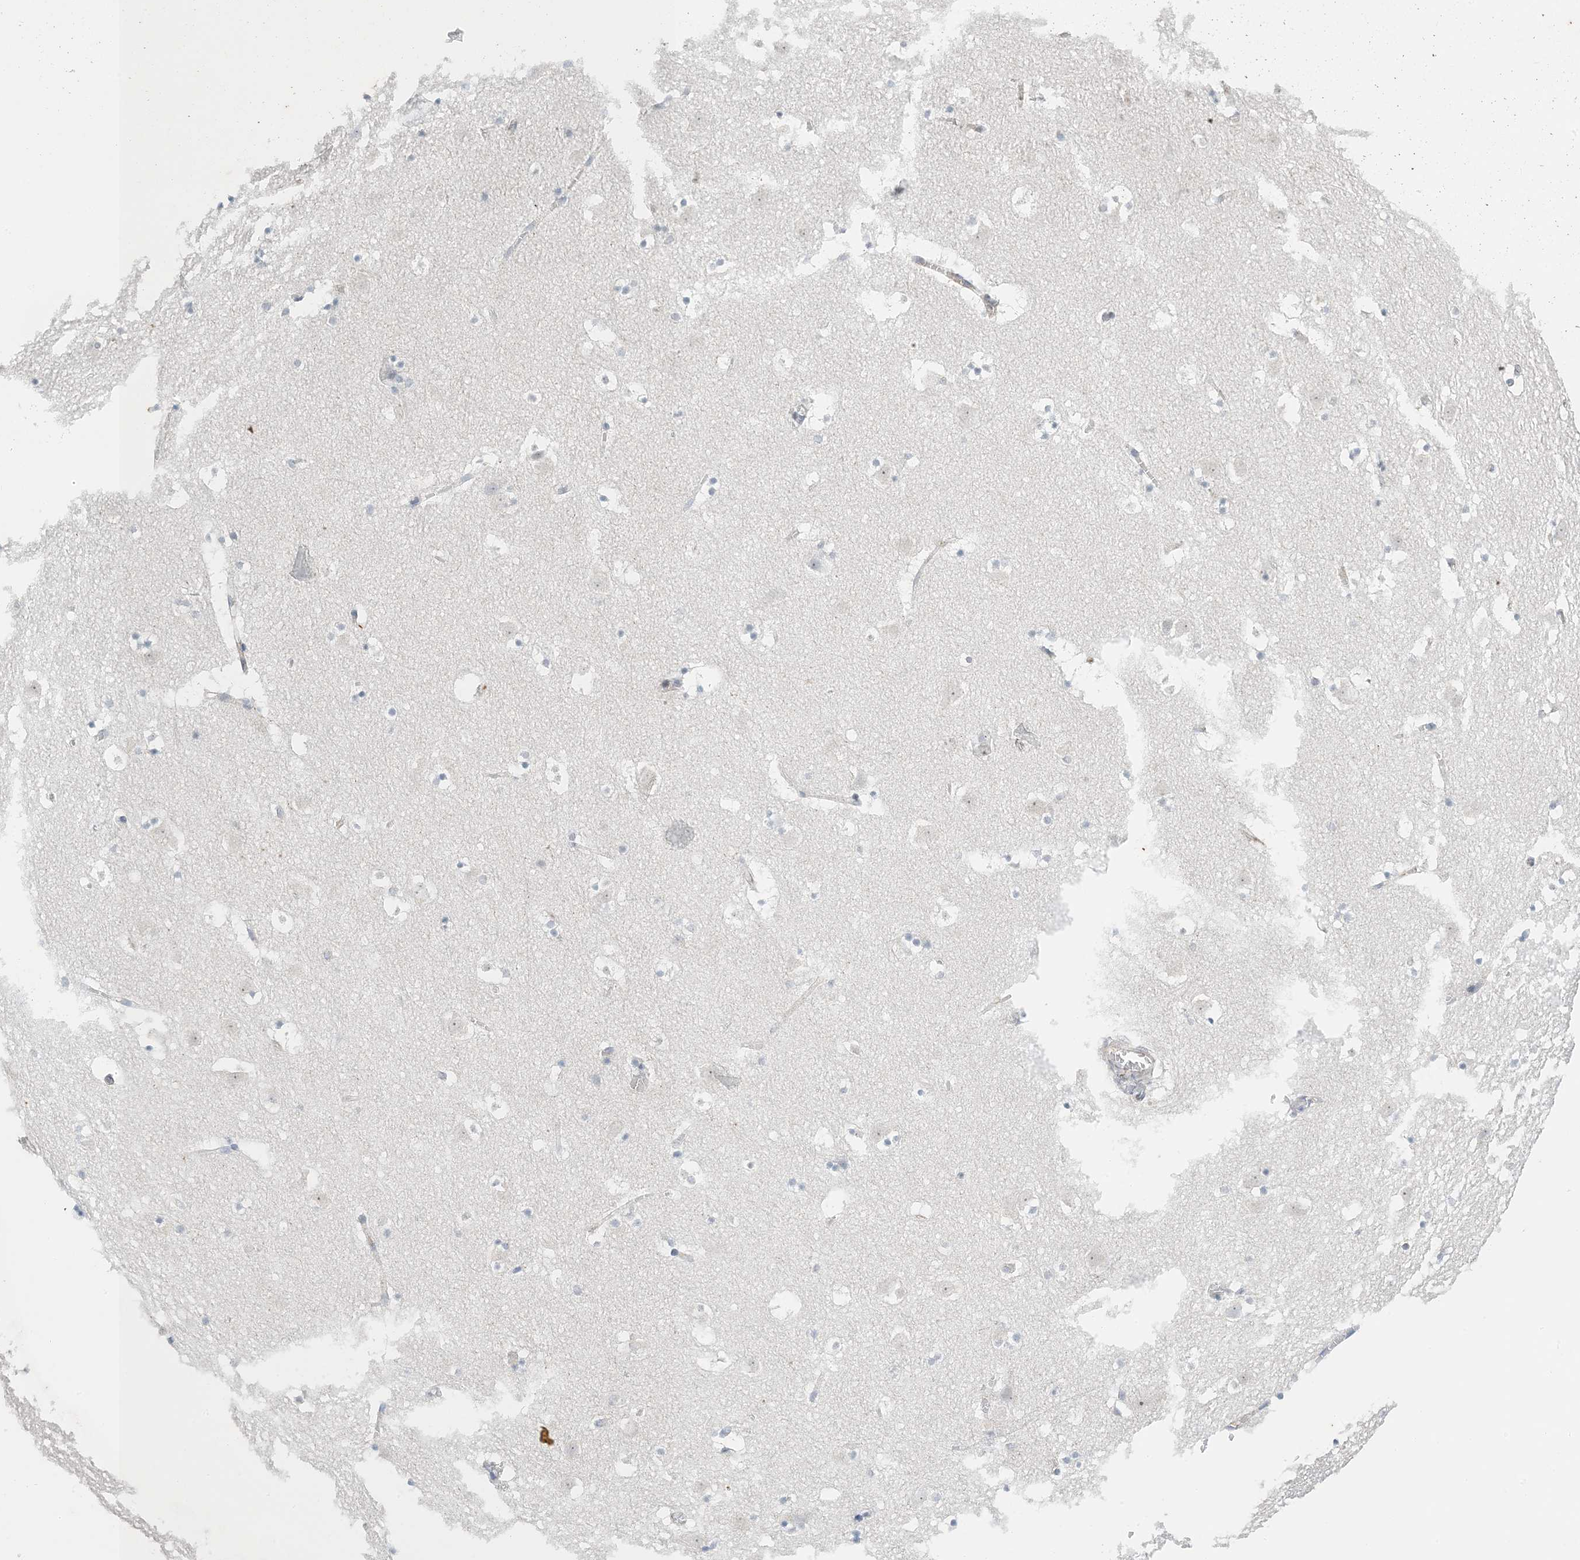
{"staining": {"intensity": "negative", "quantity": "none", "location": "none"}, "tissue": "caudate", "cell_type": "Glial cells", "image_type": "normal", "snomed": [{"axis": "morphology", "description": "Normal tissue, NOS"}, {"axis": "topography", "description": "Lateral ventricle wall"}], "caption": "Human caudate stained for a protein using immunohistochemistry (IHC) shows no expression in glial cells.", "gene": "RAC1", "patient": {"sex": "male", "age": 45}}